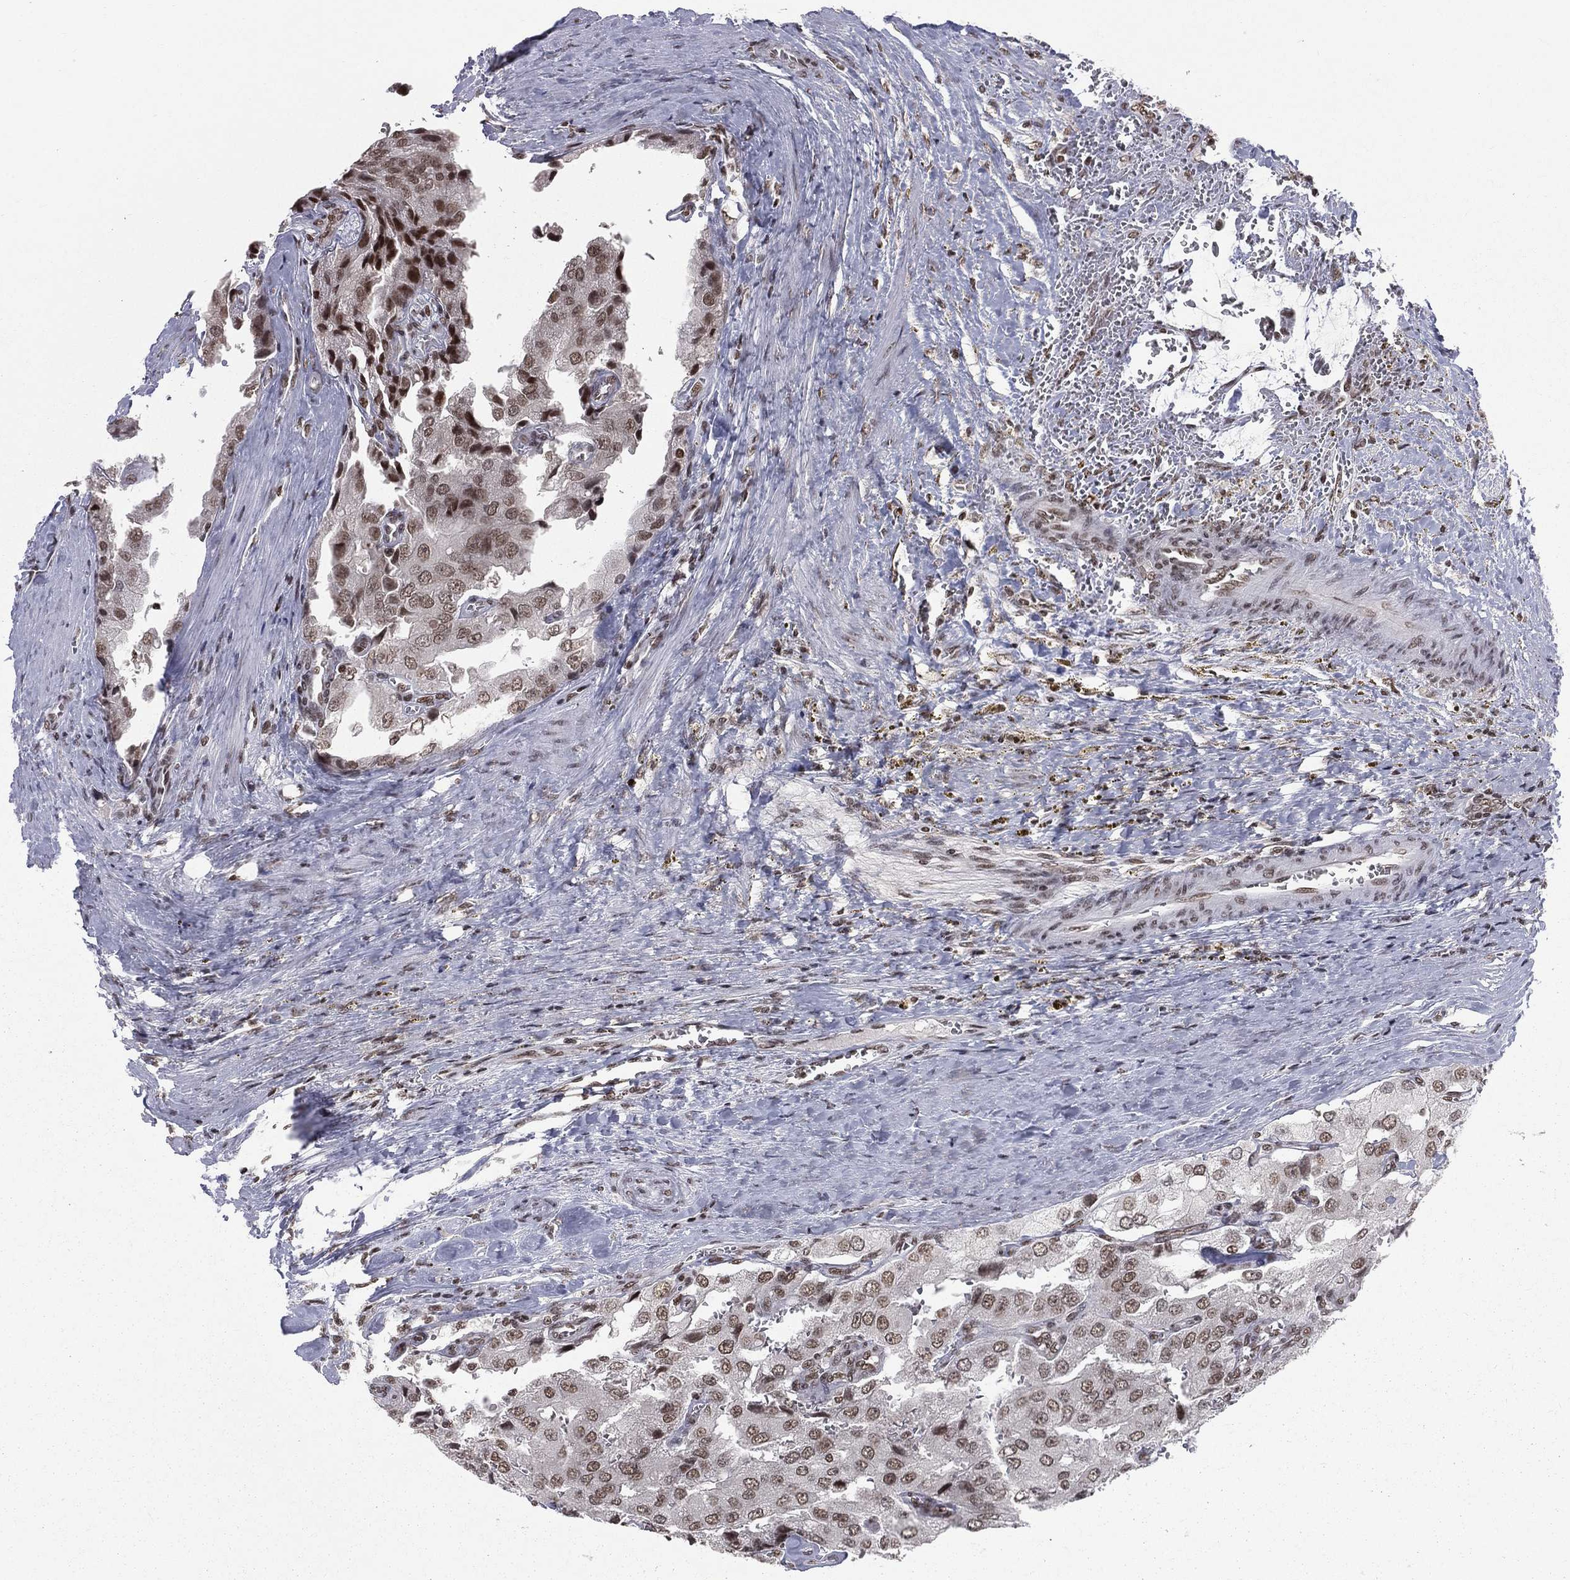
{"staining": {"intensity": "moderate", "quantity": ">75%", "location": "nuclear"}, "tissue": "prostate cancer", "cell_type": "Tumor cells", "image_type": "cancer", "snomed": [{"axis": "morphology", "description": "Adenocarcinoma, NOS"}, {"axis": "topography", "description": "Prostate and seminal vesicle, NOS"}, {"axis": "topography", "description": "Prostate"}], "caption": "This photomicrograph demonstrates prostate adenocarcinoma stained with immunohistochemistry (IHC) to label a protein in brown. The nuclear of tumor cells show moderate positivity for the protein. Nuclei are counter-stained blue.", "gene": "RFX7", "patient": {"sex": "male", "age": 67}}